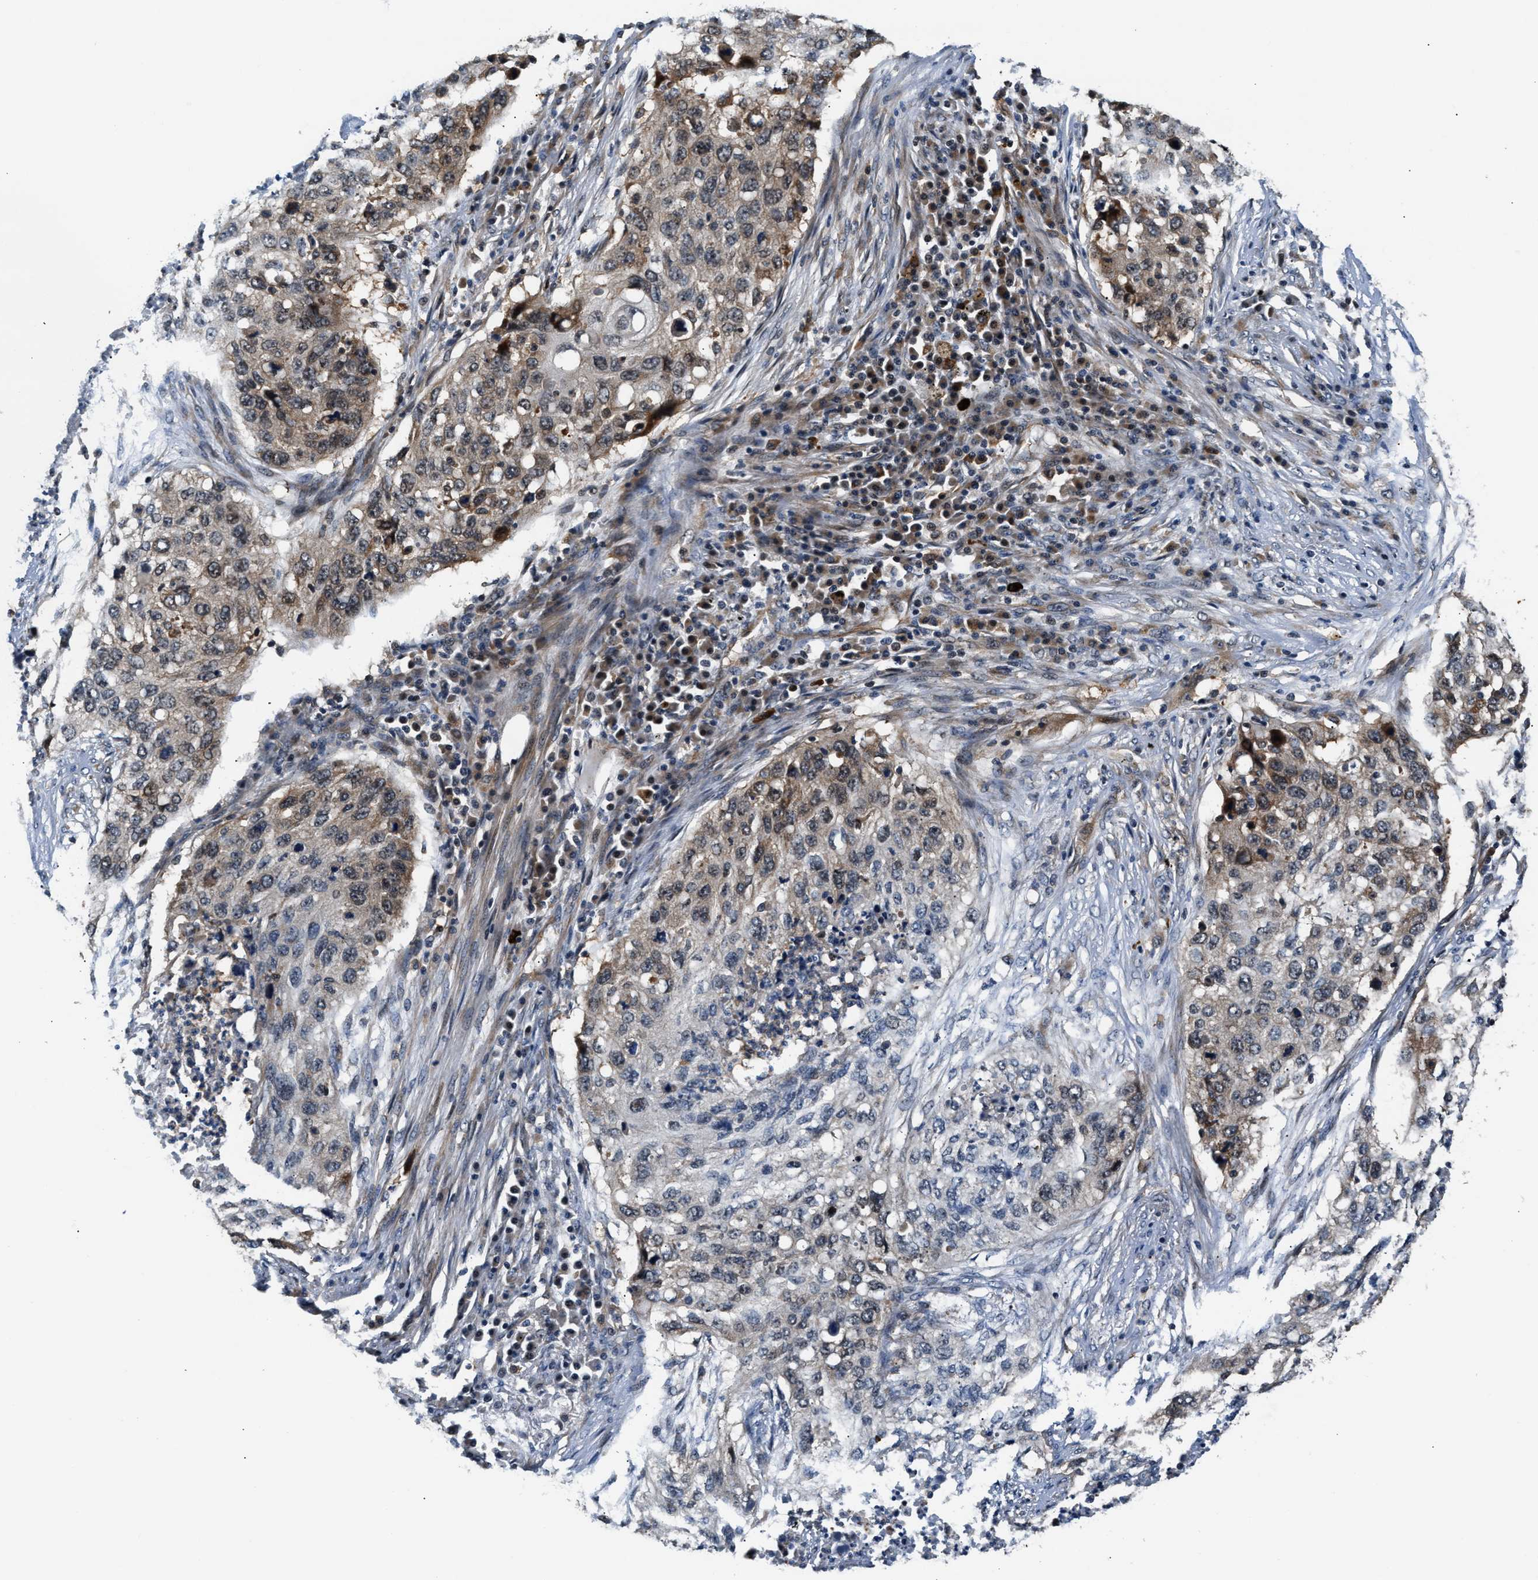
{"staining": {"intensity": "weak", "quantity": "25%-75%", "location": "cytoplasmic/membranous"}, "tissue": "lung cancer", "cell_type": "Tumor cells", "image_type": "cancer", "snomed": [{"axis": "morphology", "description": "Squamous cell carcinoma, NOS"}, {"axis": "topography", "description": "Lung"}], "caption": "This is an image of immunohistochemistry (IHC) staining of lung cancer, which shows weak staining in the cytoplasmic/membranous of tumor cells.", "gene": "TUT7", "patient": {"sex": "female", "age": 63}}